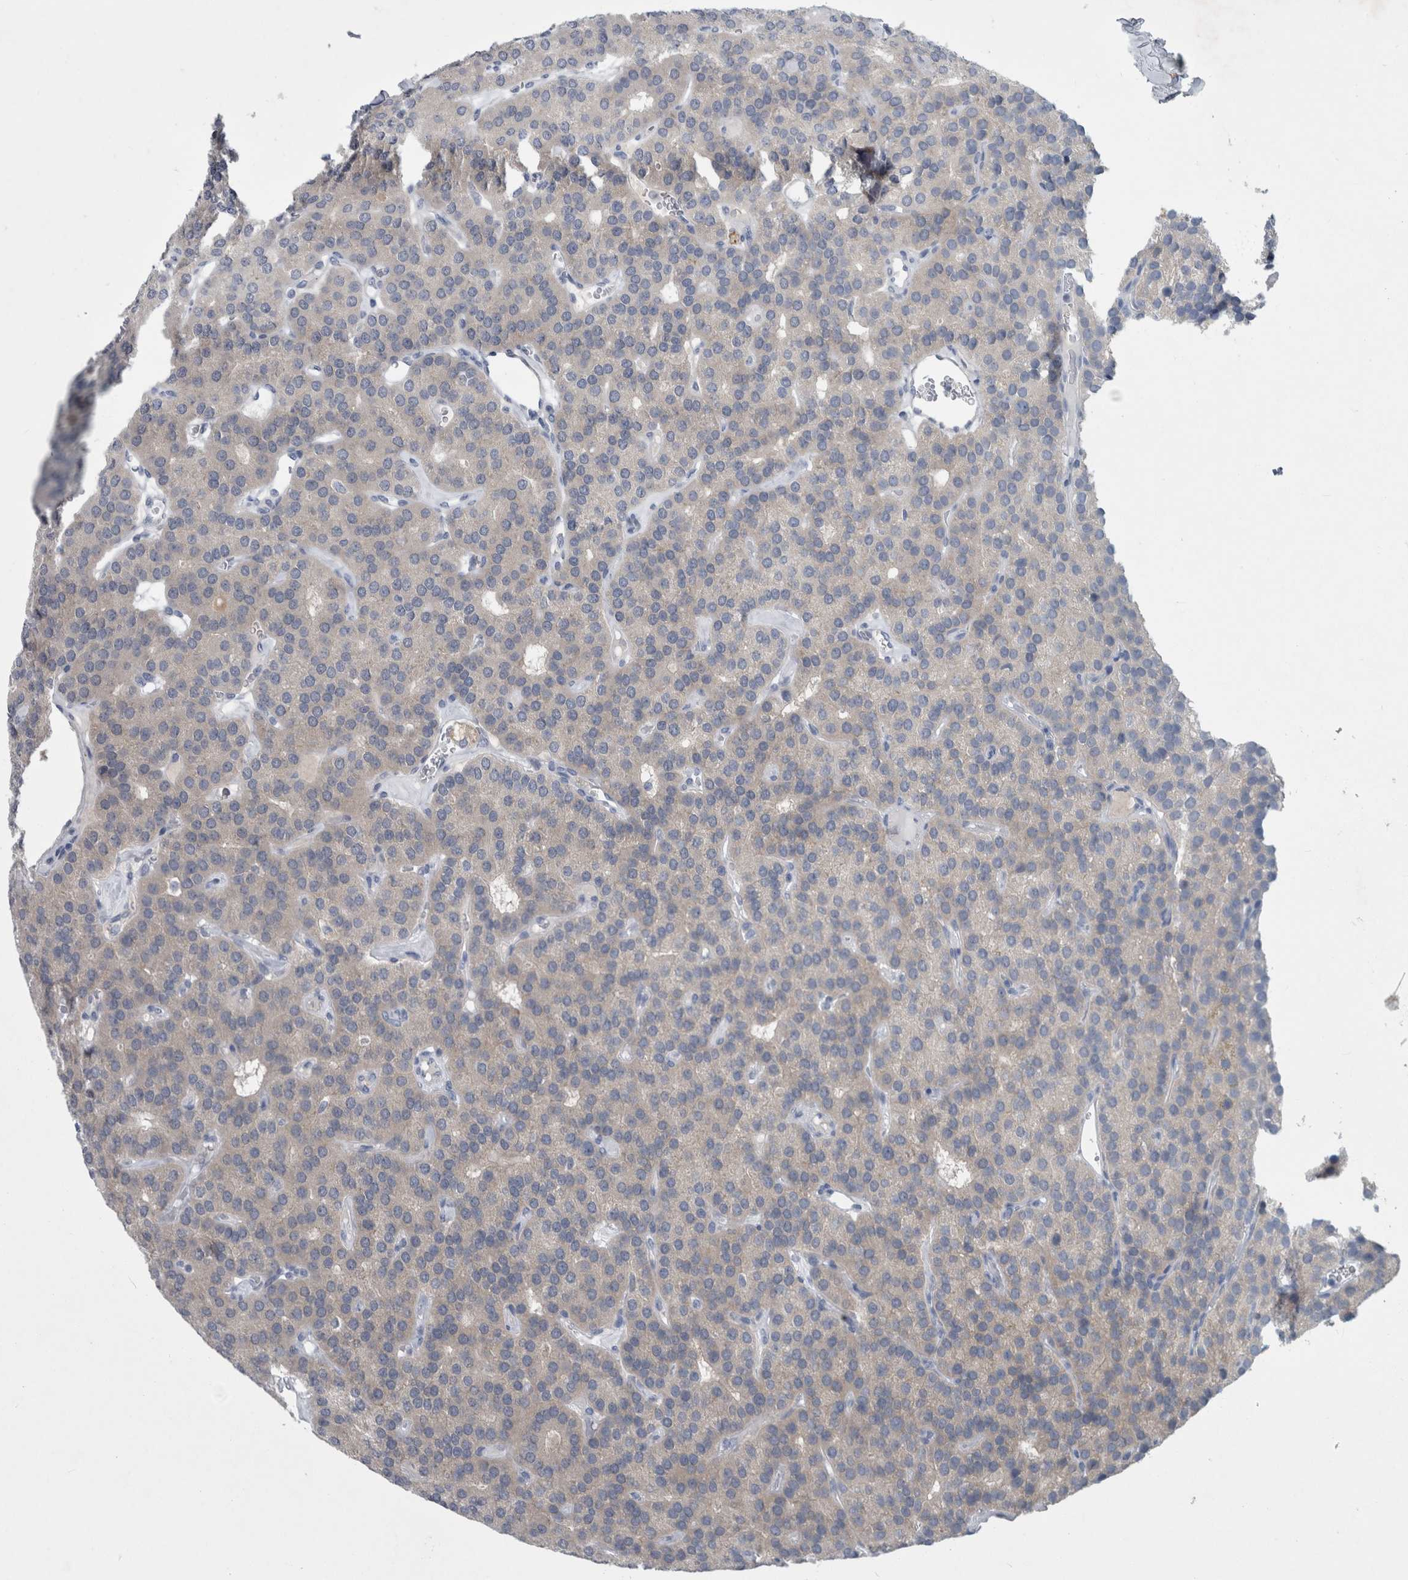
{"staining": {"intensity": "negative", "quantity": "none", "location": "none"}, "tissue": "parathyroid gland", "cell_type": "Glandular cells", "image_type": "normal", "snomed": [{"axis": "morphology", "description": "Normal tissue, NOS"}, {"axis": "morphology", "description": "Adenoma, NOS"}, {"axis": "topography", "description": "Parathyroid gland"}], "caption": "A micrograph of parathyroid gland stained for a protein exhibits no brown staining in glandular cells.", "gene": "FAM83H", "patient": {"sex": "female", "age": 86}}